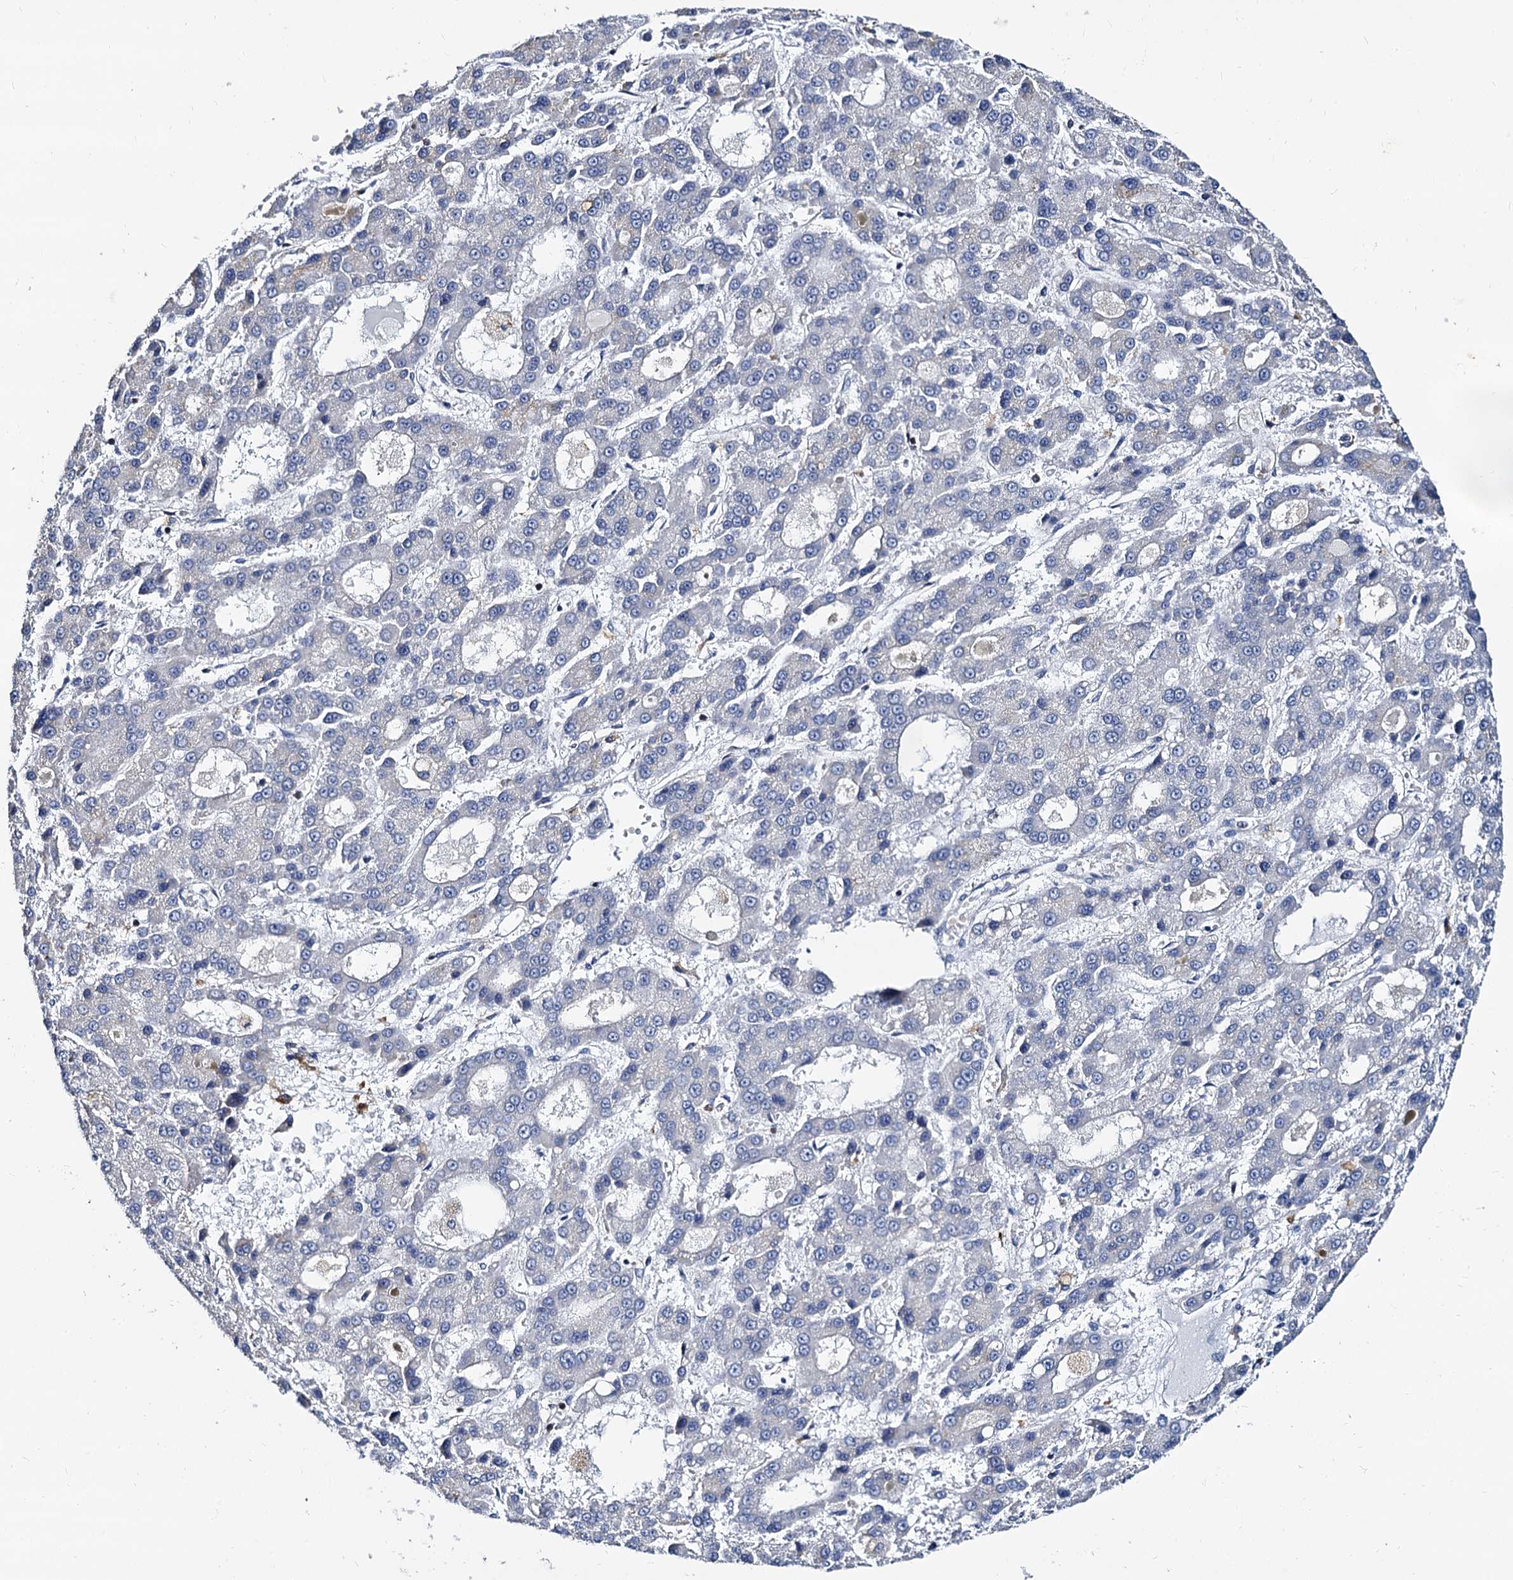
{"staining": {"intensity": "negative", "quantity": "none", "location": "none"}, "tissue": "liver cancer", "cell_type": "Tumor cells", "image_type": "cancer", "snomed": [{"axis": "morphology", "description": "Carcinoma, Hepatocellular, NOS"}, {"axis": "topography", "description": "Liver"}], "caption": "Protein analysis of liver cancer (hepatocellular carcinoma) reveals no significant expression in tumor cells.", "gene": "ANKRD13A", "patient": {"sex": "male", "age": 70}}